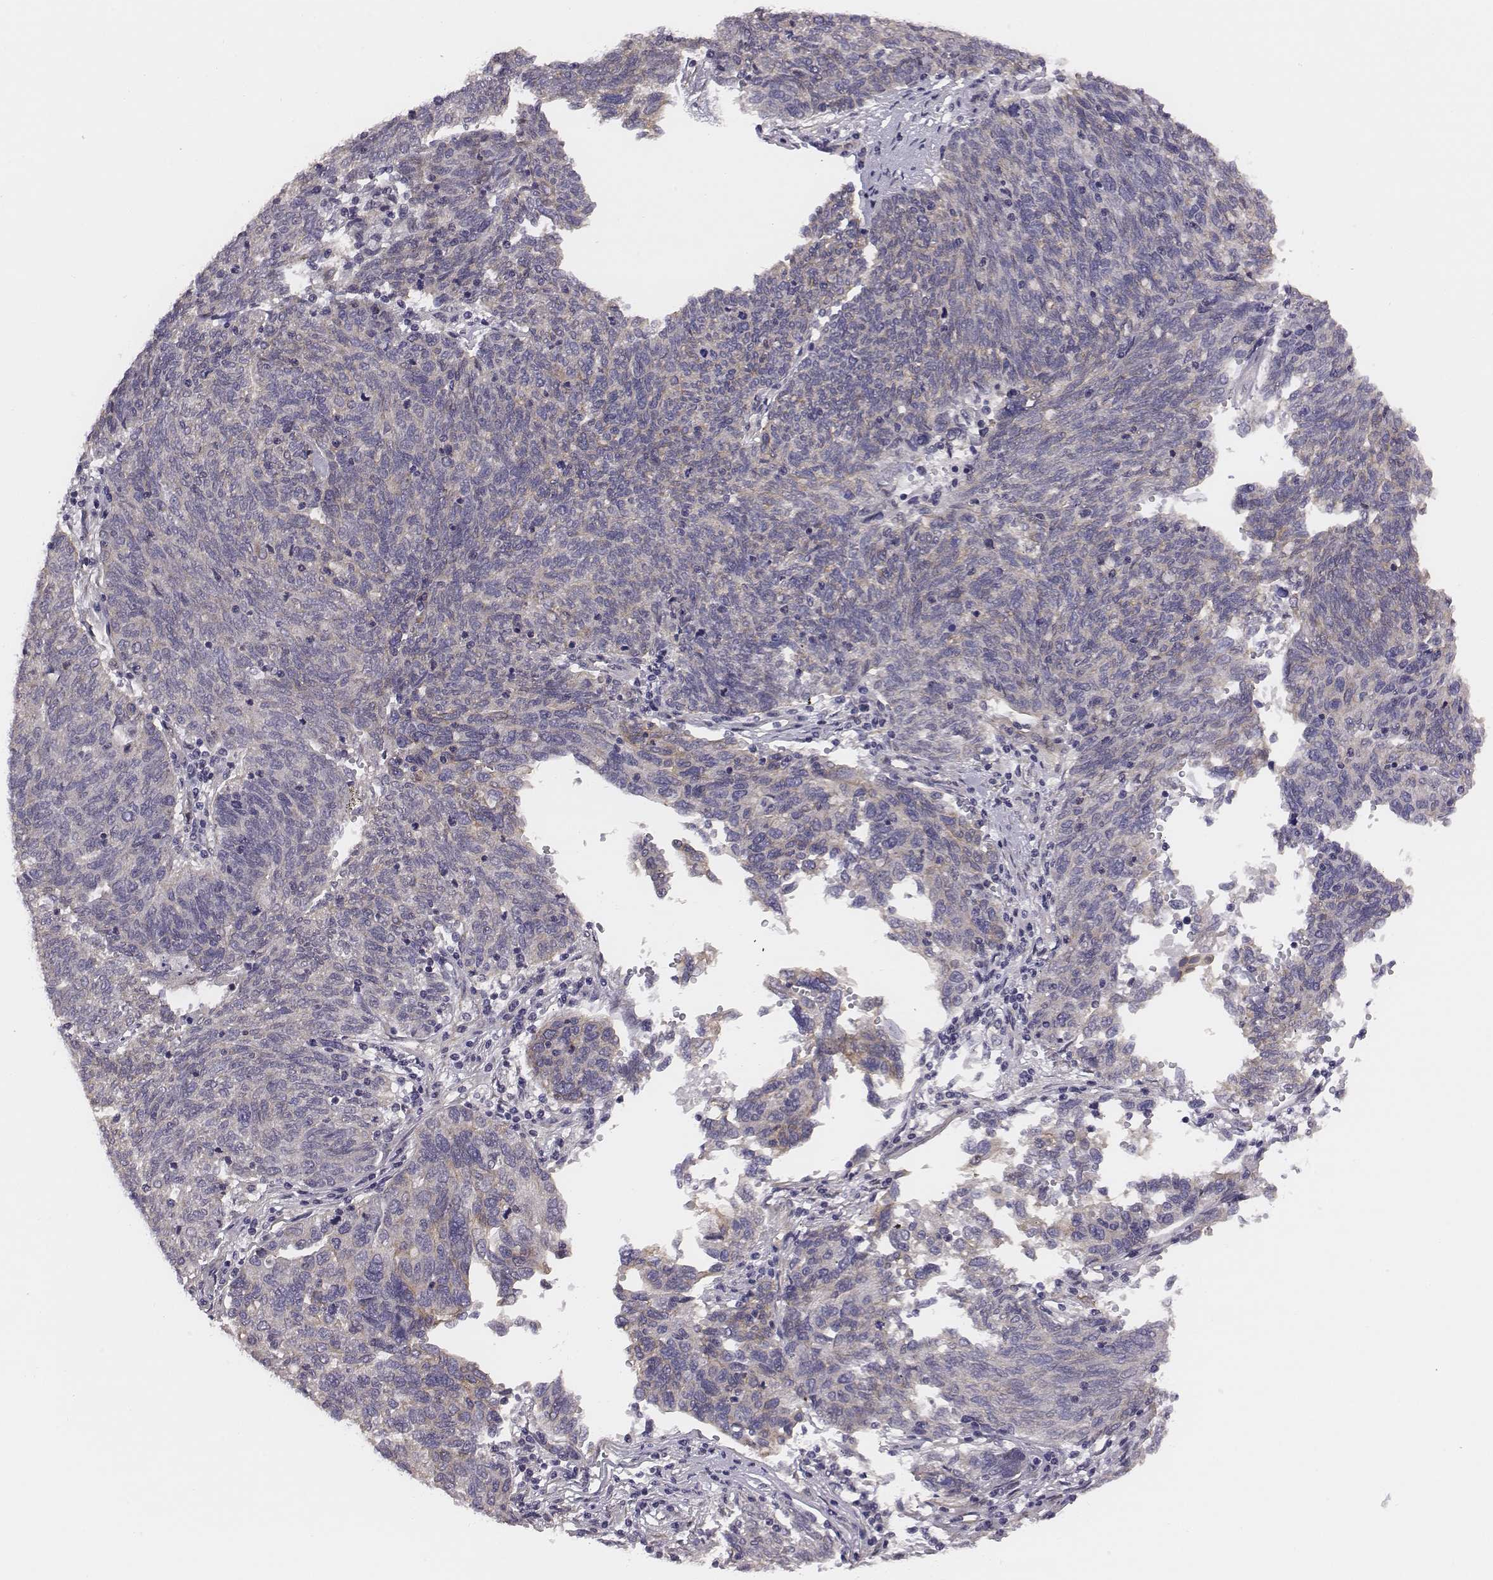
{"staining": {"intensity": "negative", "quantity": "none", "location": "none"}, "tissue": "ovarian cancer", "cell_type": "Tumor cells", "image_type": "cancer", "snomed": [{"axis": "morphology", "description": "Carcinoma, endometroid"}, {"axis": "topography", "description": "Ovary"}], "caption": "This histopathology image is of ovarian cancer stained with IHC to label a protein in brown with the nuclei are counter-stained blue. There is no staining in tumor cells. Nuclei are stained in blue.", "gene": "SCARF1", "patient": {"sex": "female", "age": 58}}